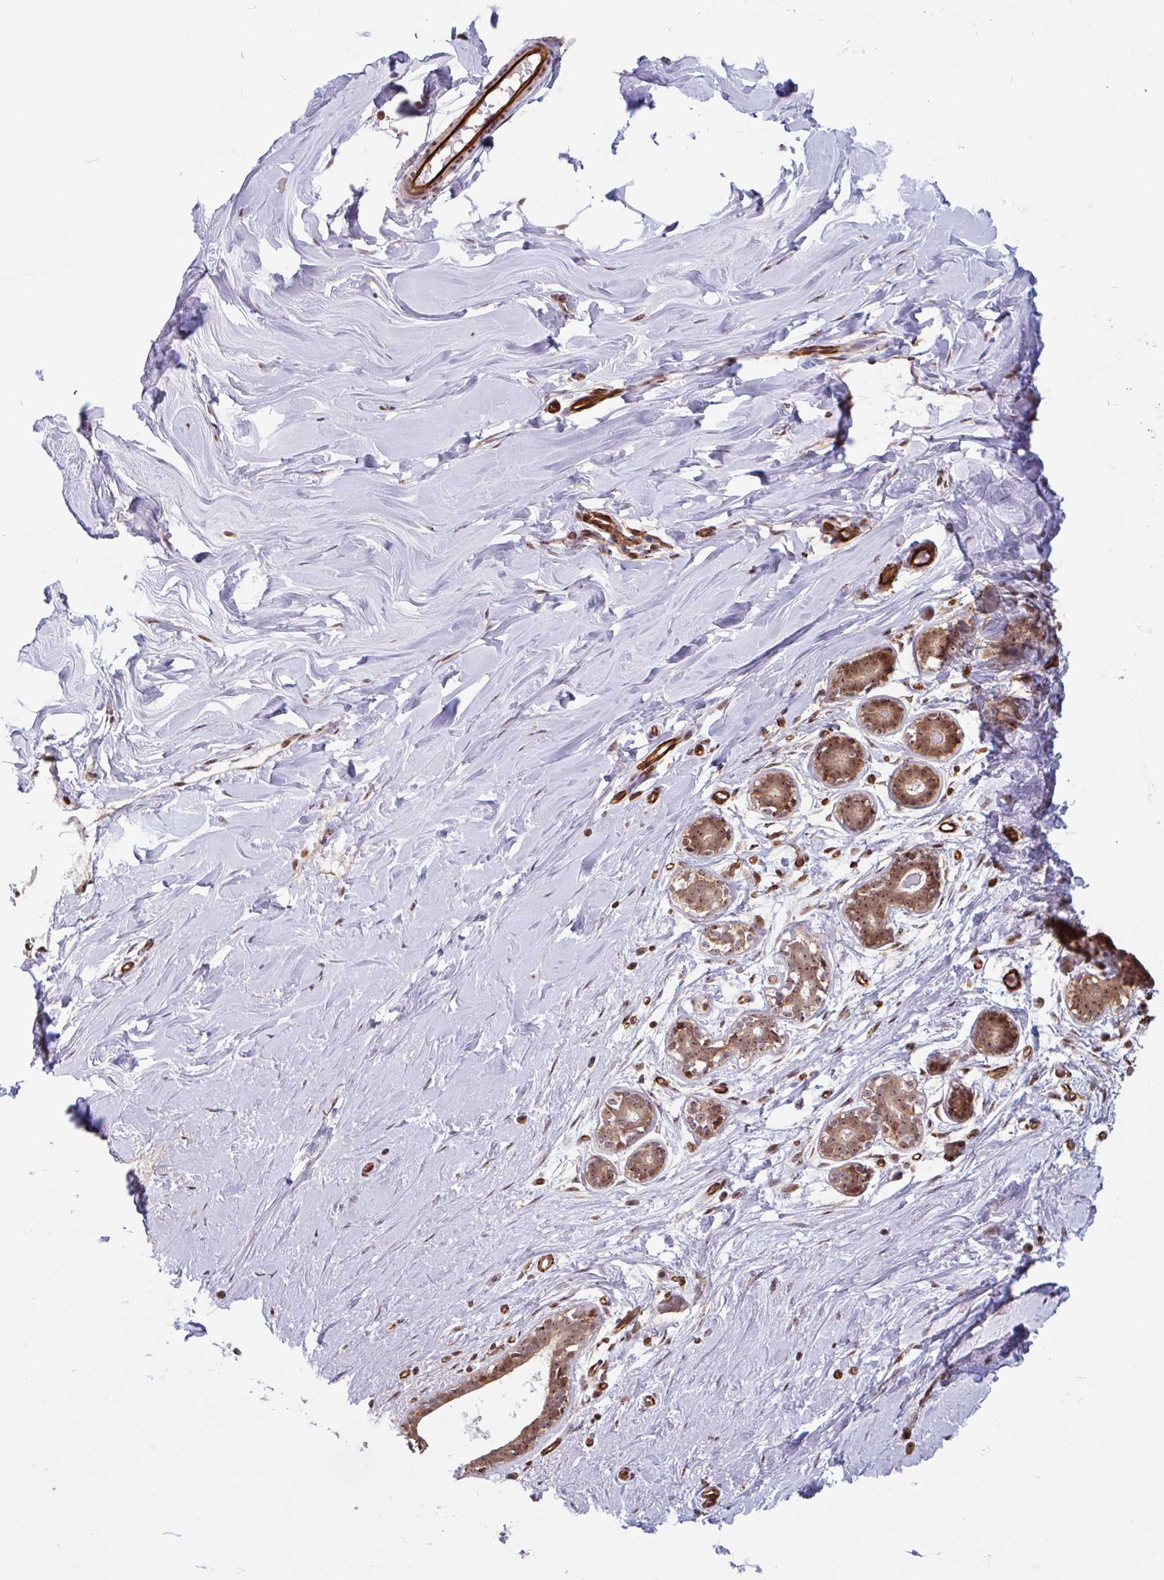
{"staining": {"intensity": "negative", "quantity": "none", "location": "none"}, "tissue": "breast", "cell_type": "Adipocytes", "image_type": "normal", "snomed": [{"axis": "morphology", "description": "Normal tissue, NOS"}, {"axis": "topography", "description": "Breast"}], "caption": "Immunohistochemistry histopathology image of benign human breast stained for a protein (brown), which displays no staining in adipocytes.", "gene": "ZNF689", "patient": {"sex": "female", "age": 27}}